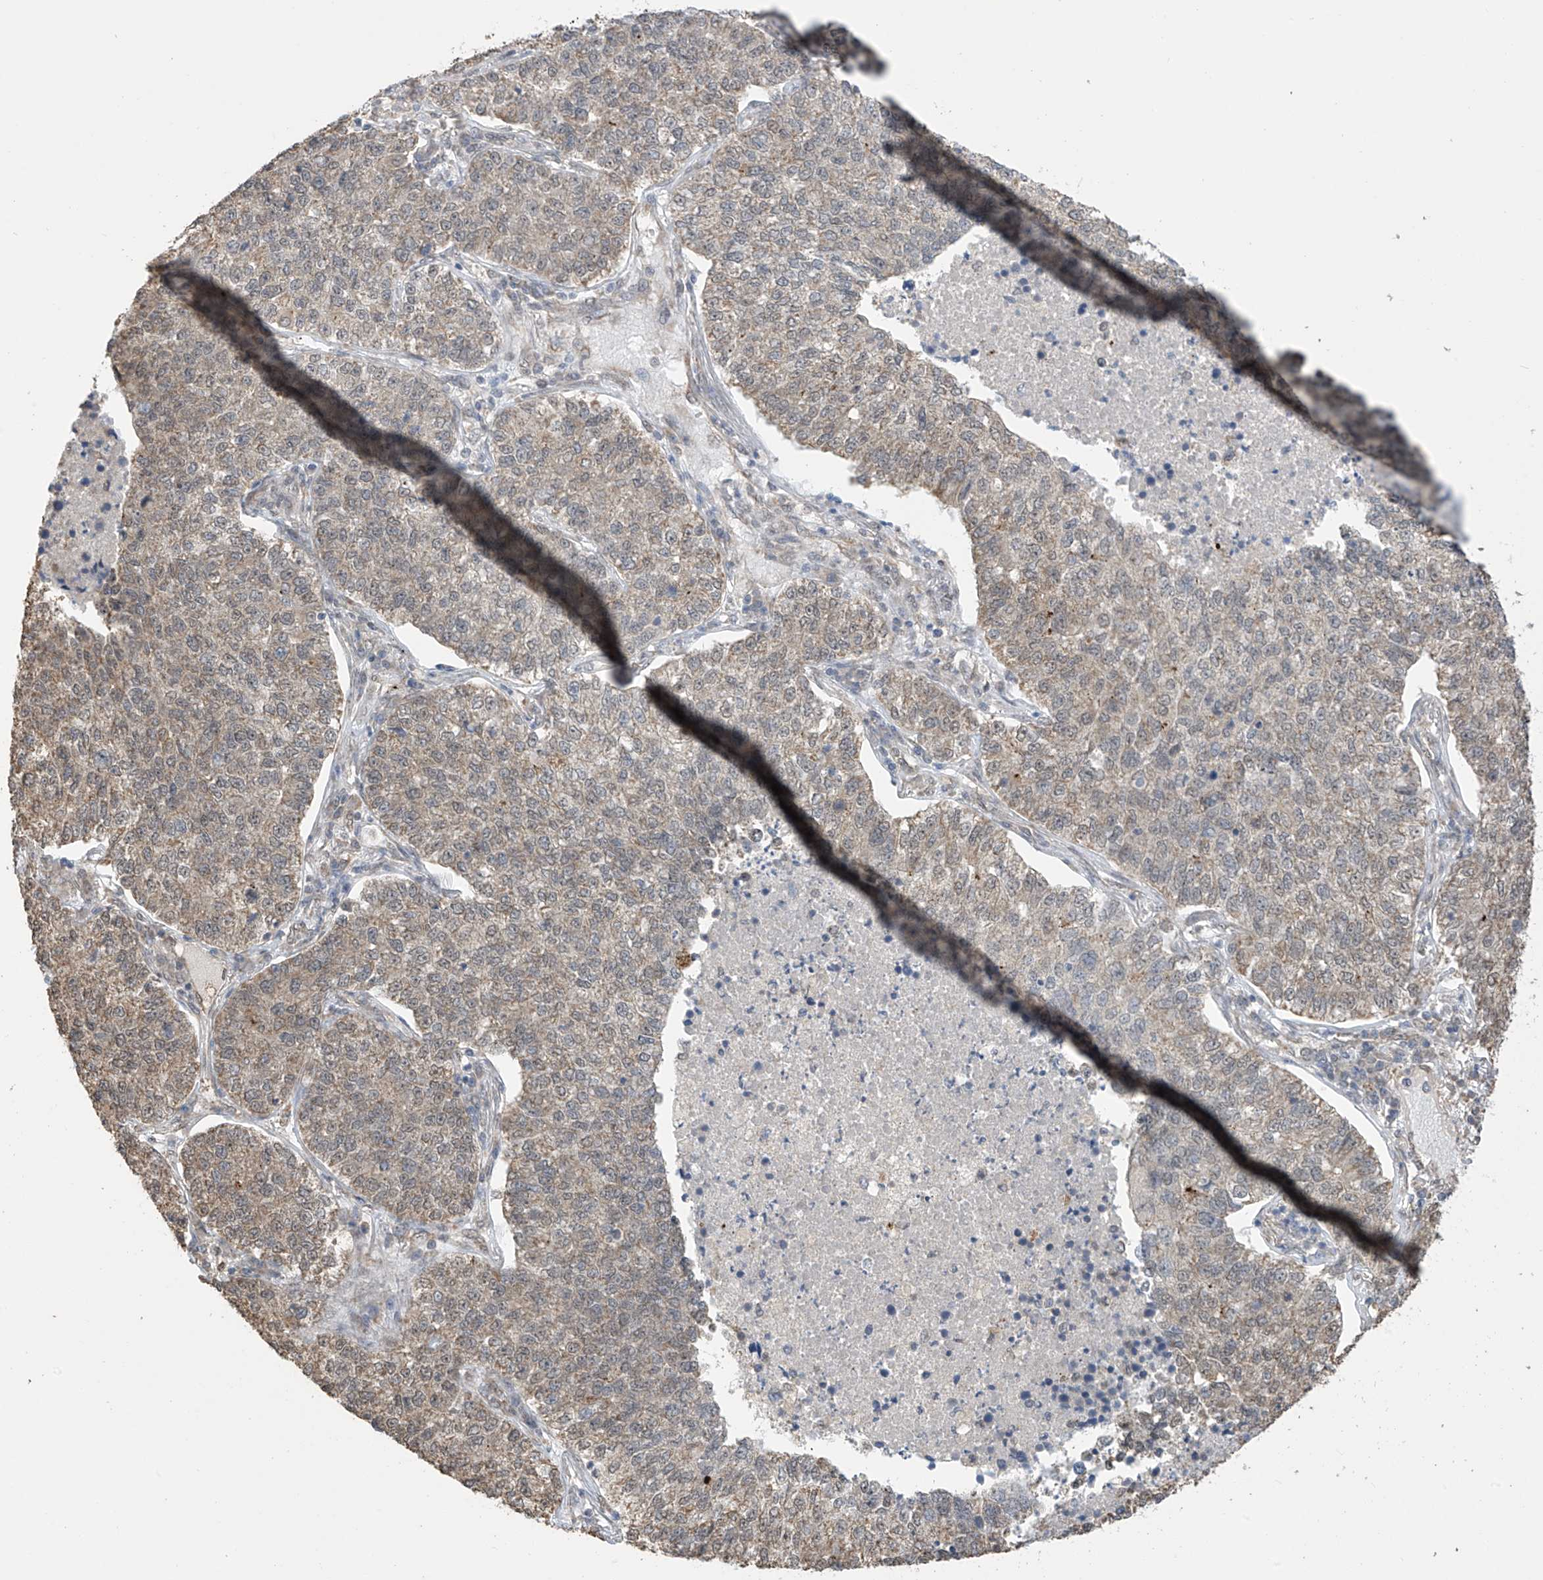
{"staining": {"intensity": "moderate", "quantity": ">75%", "location": "cytoplasmic/membranous,nuclear"}, "tissue": "lung cancer", "cell_type": "Tumor cells", "image_type": "cancer", "snomed": [{"axis": "morphology", "description": "Adenocarcinoma, NOS"}, {"axis": "topography", "description": "Lung"}], "caption": "Brown immunohistochemical staining in human adenocarcinoma (lung) shows moderate cytoplasmic/membranous and nuclear staining in about >75% of tumor cells.", "gene": "KIAA1522", "patient": {"sex": "male", "age": 49}}